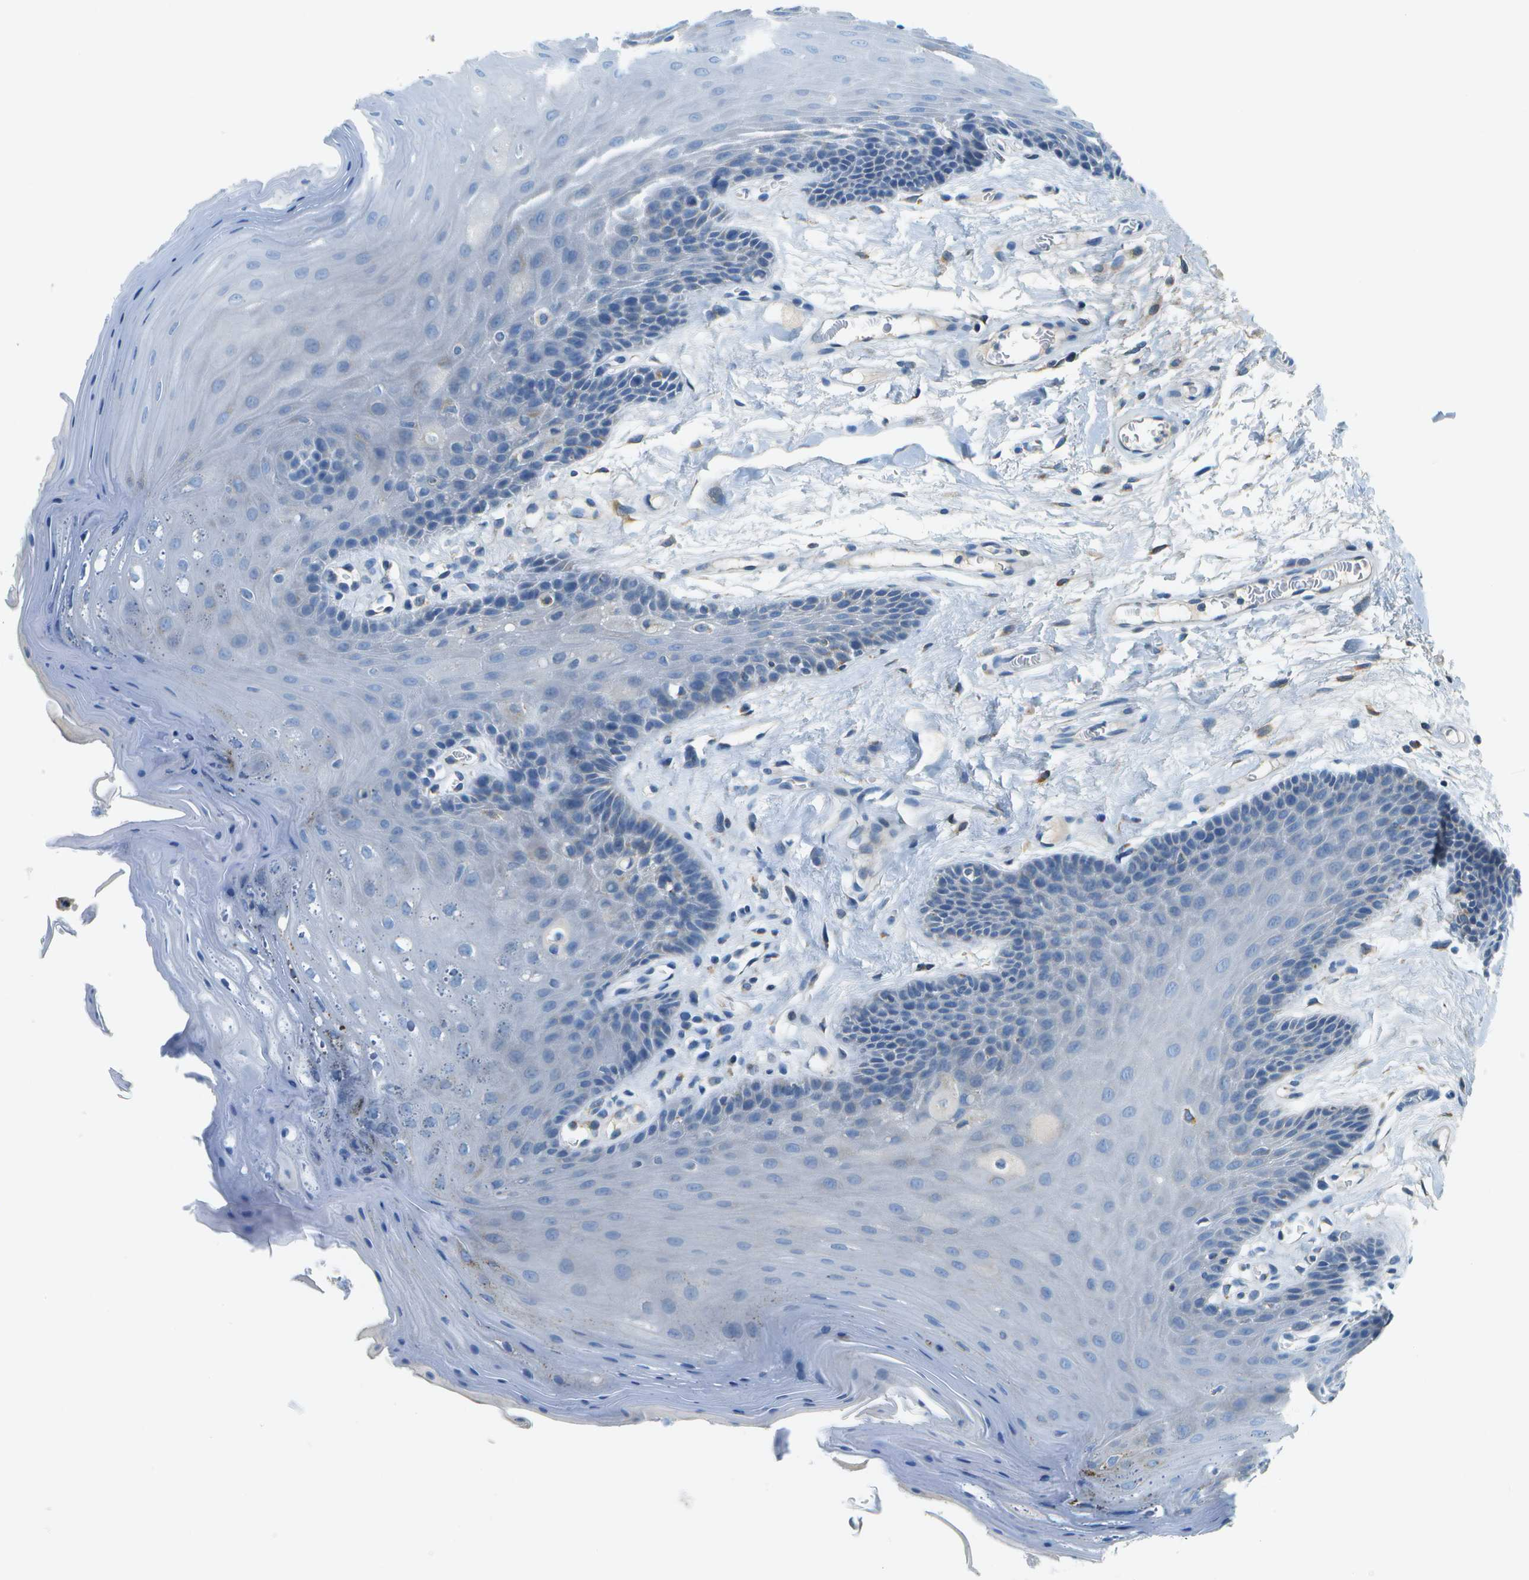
{"staining": {"intensity": "moderate", "quantity": "<25%", "location": "cytoplasmic/membranous"}, "tissue": "oral mucosa", "cell_type": "Squamous epithelial cells", "image_type": "normal", "snomed": [{"axis": "morphology", "description": "Normal tissue, NOS"}, {"axis": "morphology", "description": "Squamous cell carcinoma, NOS"}, {"axis": "topography", "description": "Oral tissue"}, {"axis": "topography", "description": "Head-Neck"}], "caption": "Oral mucosa was stained to show a protein in brown. There is low levels of moderate cytoplasmic/membranous expression in about <25% of squamous epithelial cells.", "gene": "PTGIS", "patient": {"sex": "male", "age": 71}}